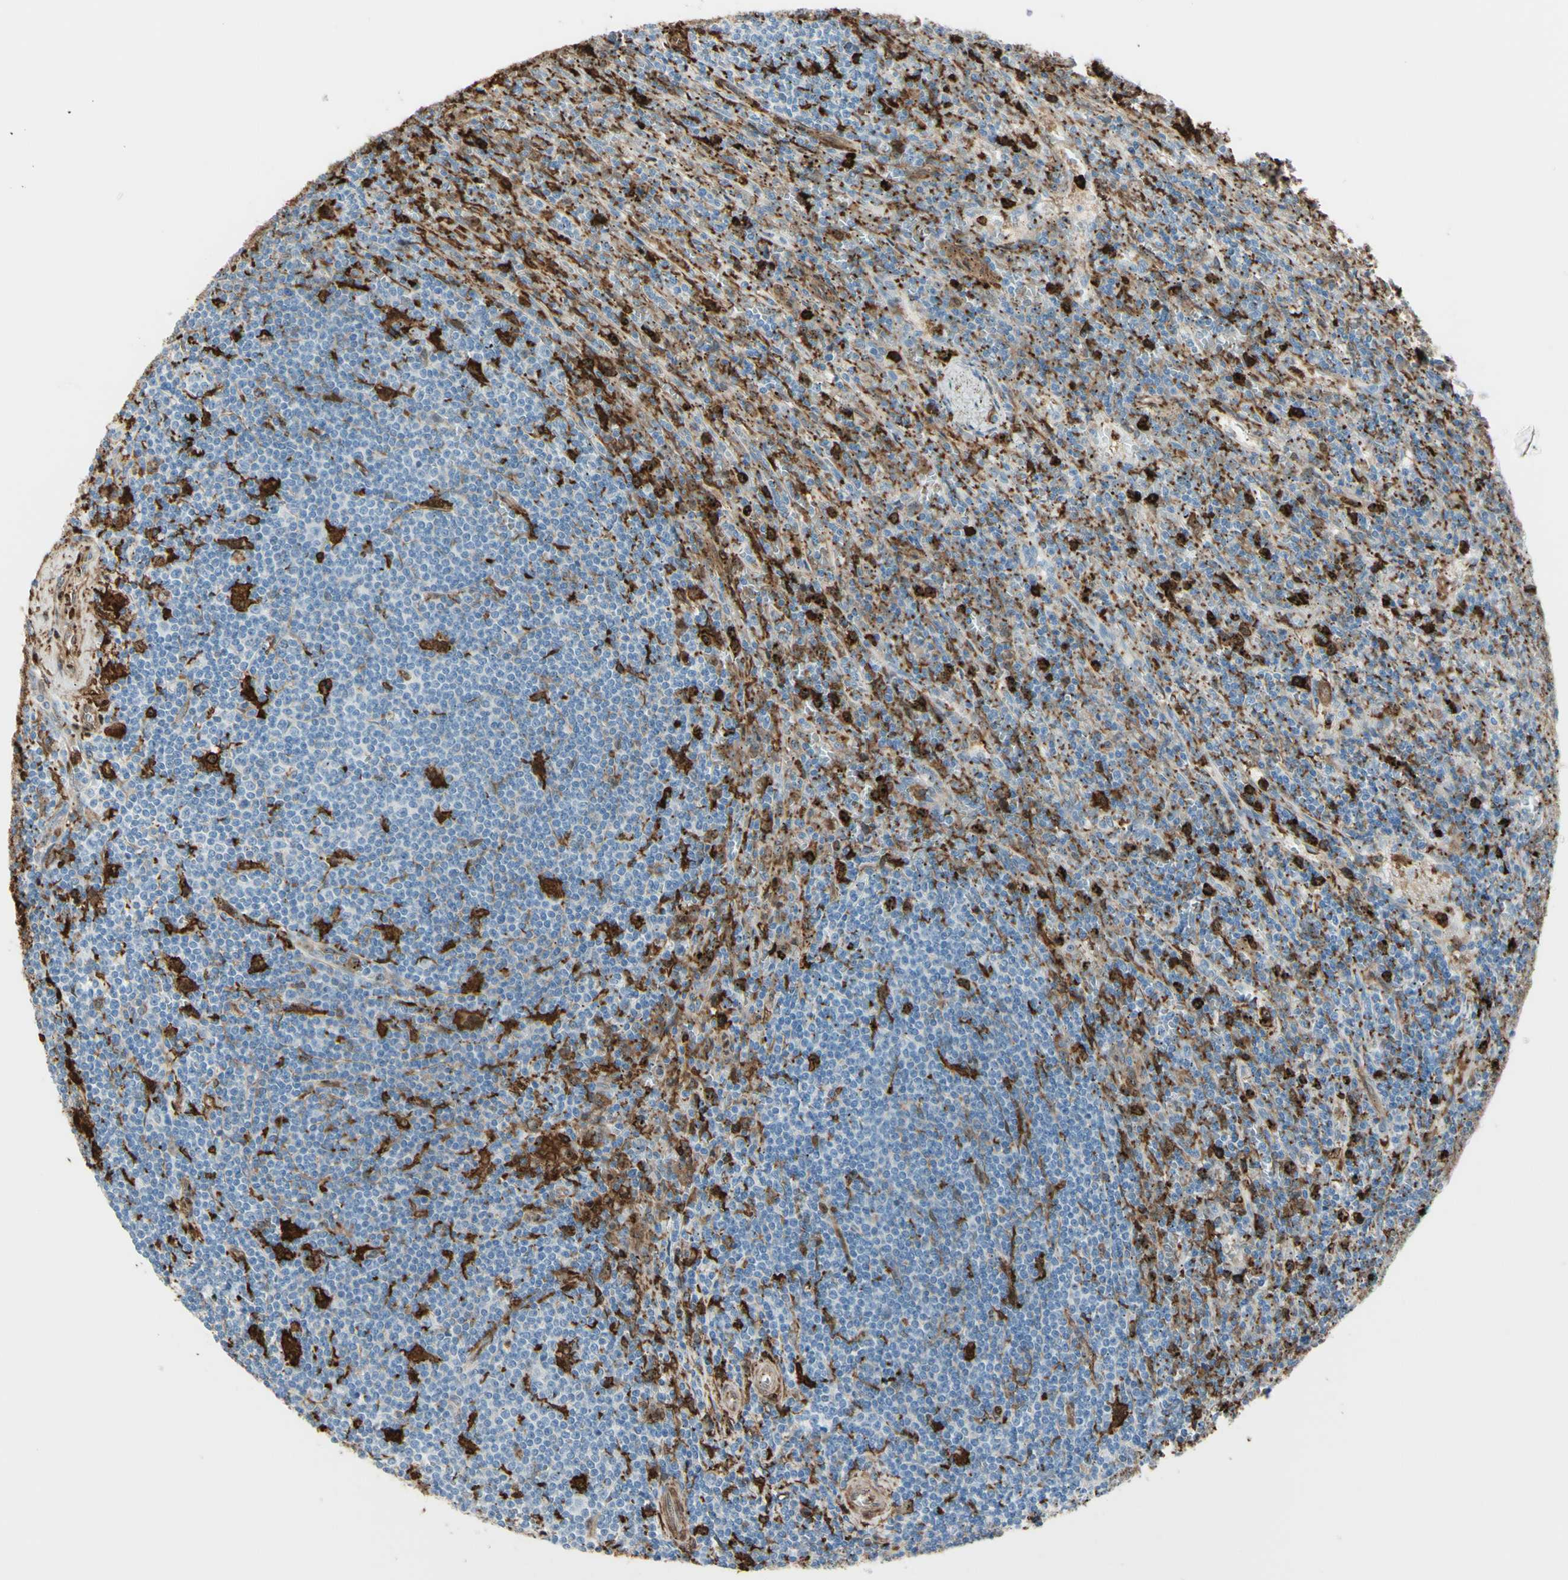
{"staining": {"intensity": "negative", "quantity": "none", "location": "none"}, "tissue": "lymphoma", "cell_type": "Tumor cells", "image_type": "cancer", "snomed": [{"axis": "morphology", "description": "Malignant lymphoma, non-Hodgkin's type, Low grade"}, {"axis": "topography", "description": "Spleen"}], "caption": "High magnification brightfield microscopy of malignant lymphoma, non-Hodgkin's type (low-grade) stained with DAB (brown) and counterstained with hematoxylin (blue): tumor cells show no significant expression. The staining was performed using DAB (3,3'-diaminobenzidine) to visualize the protein expression in brown, while the nuclei were stained in blue with hematoxylin (Magnification: 20x).", "gene": "GSN", "patient": {"sex": "male", "age": 76}}